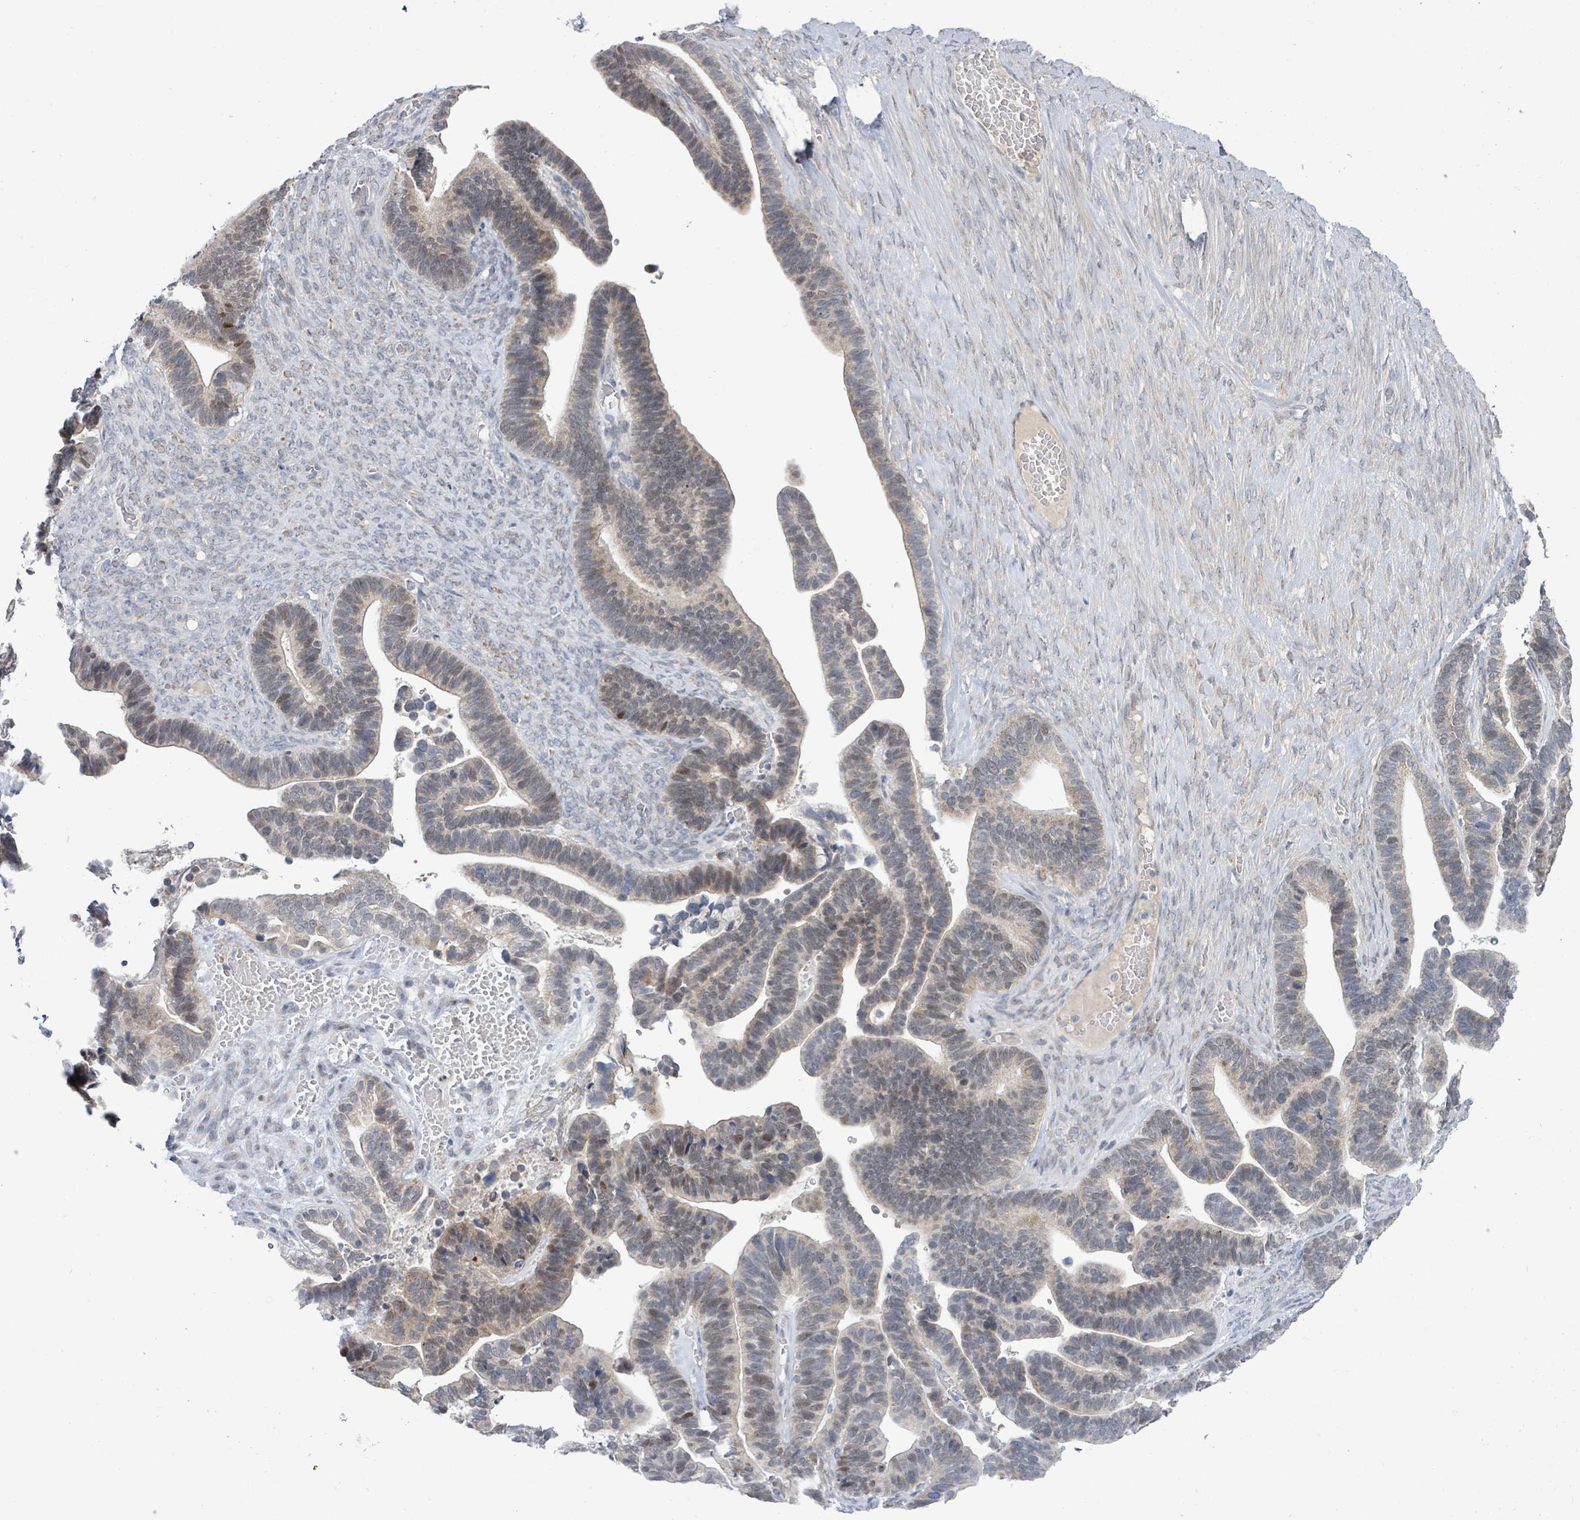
{"staining": {"intensity": "weak", "quantity": "25%-75%", "location": "cytoplasmic/membranous,nuclear"}, "tissue": "ovarian cancer", "cell_type": "Tumor cells", "image_type": "cancer", "snomed": [{"axis": "morphology", "description": "Cystadenocarcinoma, serous, NOS"}, {"axis": "topography", "description": "Ovary"}], "caption": "Immunohistochemical staining of ovarian cancer demonstrates low levels of weak cytoplasmic/membranous and nuclear protein positivity in approximately 25%-75% of tumor cells.", "gene": "ZFPM1", "patient": {"sex": "female", "age": 56}}